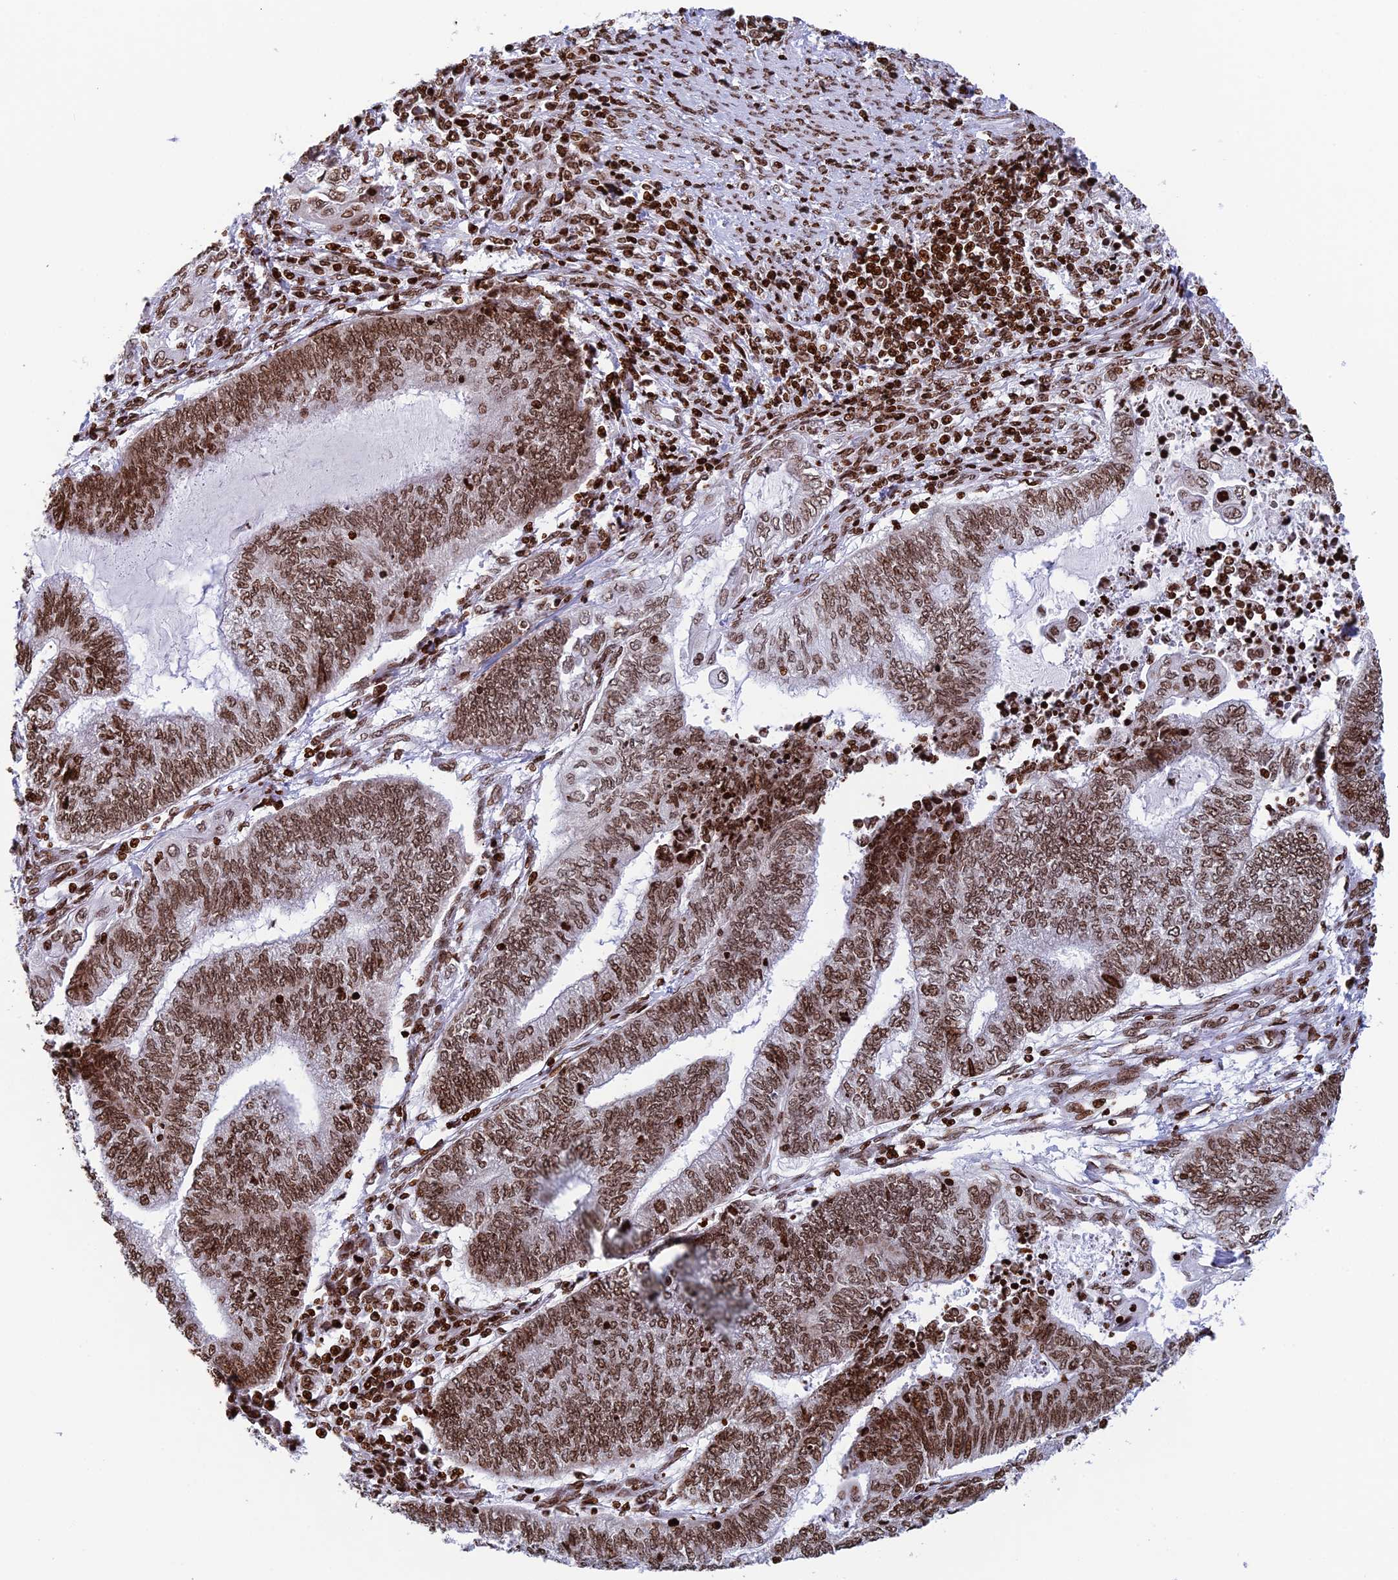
{"staining": {"intensity": "moderate", "quantity": ">75%", "location": "nuclear"}, "tissue": "endometrial cancer", "cell_type": "Tumor cells", "image_type": "cancer", "snomed": [{"axis": "morphology", "description": "Adenocarcinoma, NOS"}, {"axis": "topography", "description": "Uterus"}, {"axis": "topography", "description": "Endometrium"}], "caption": "DAB immunohistochemical staining of endometrial adenocarcinoma demonstrates moderate nuclear protein positivity in approximately >75% of tumor cells.", "gene": "RPAP1", "patient": {"sex": "female", "age": 70}}